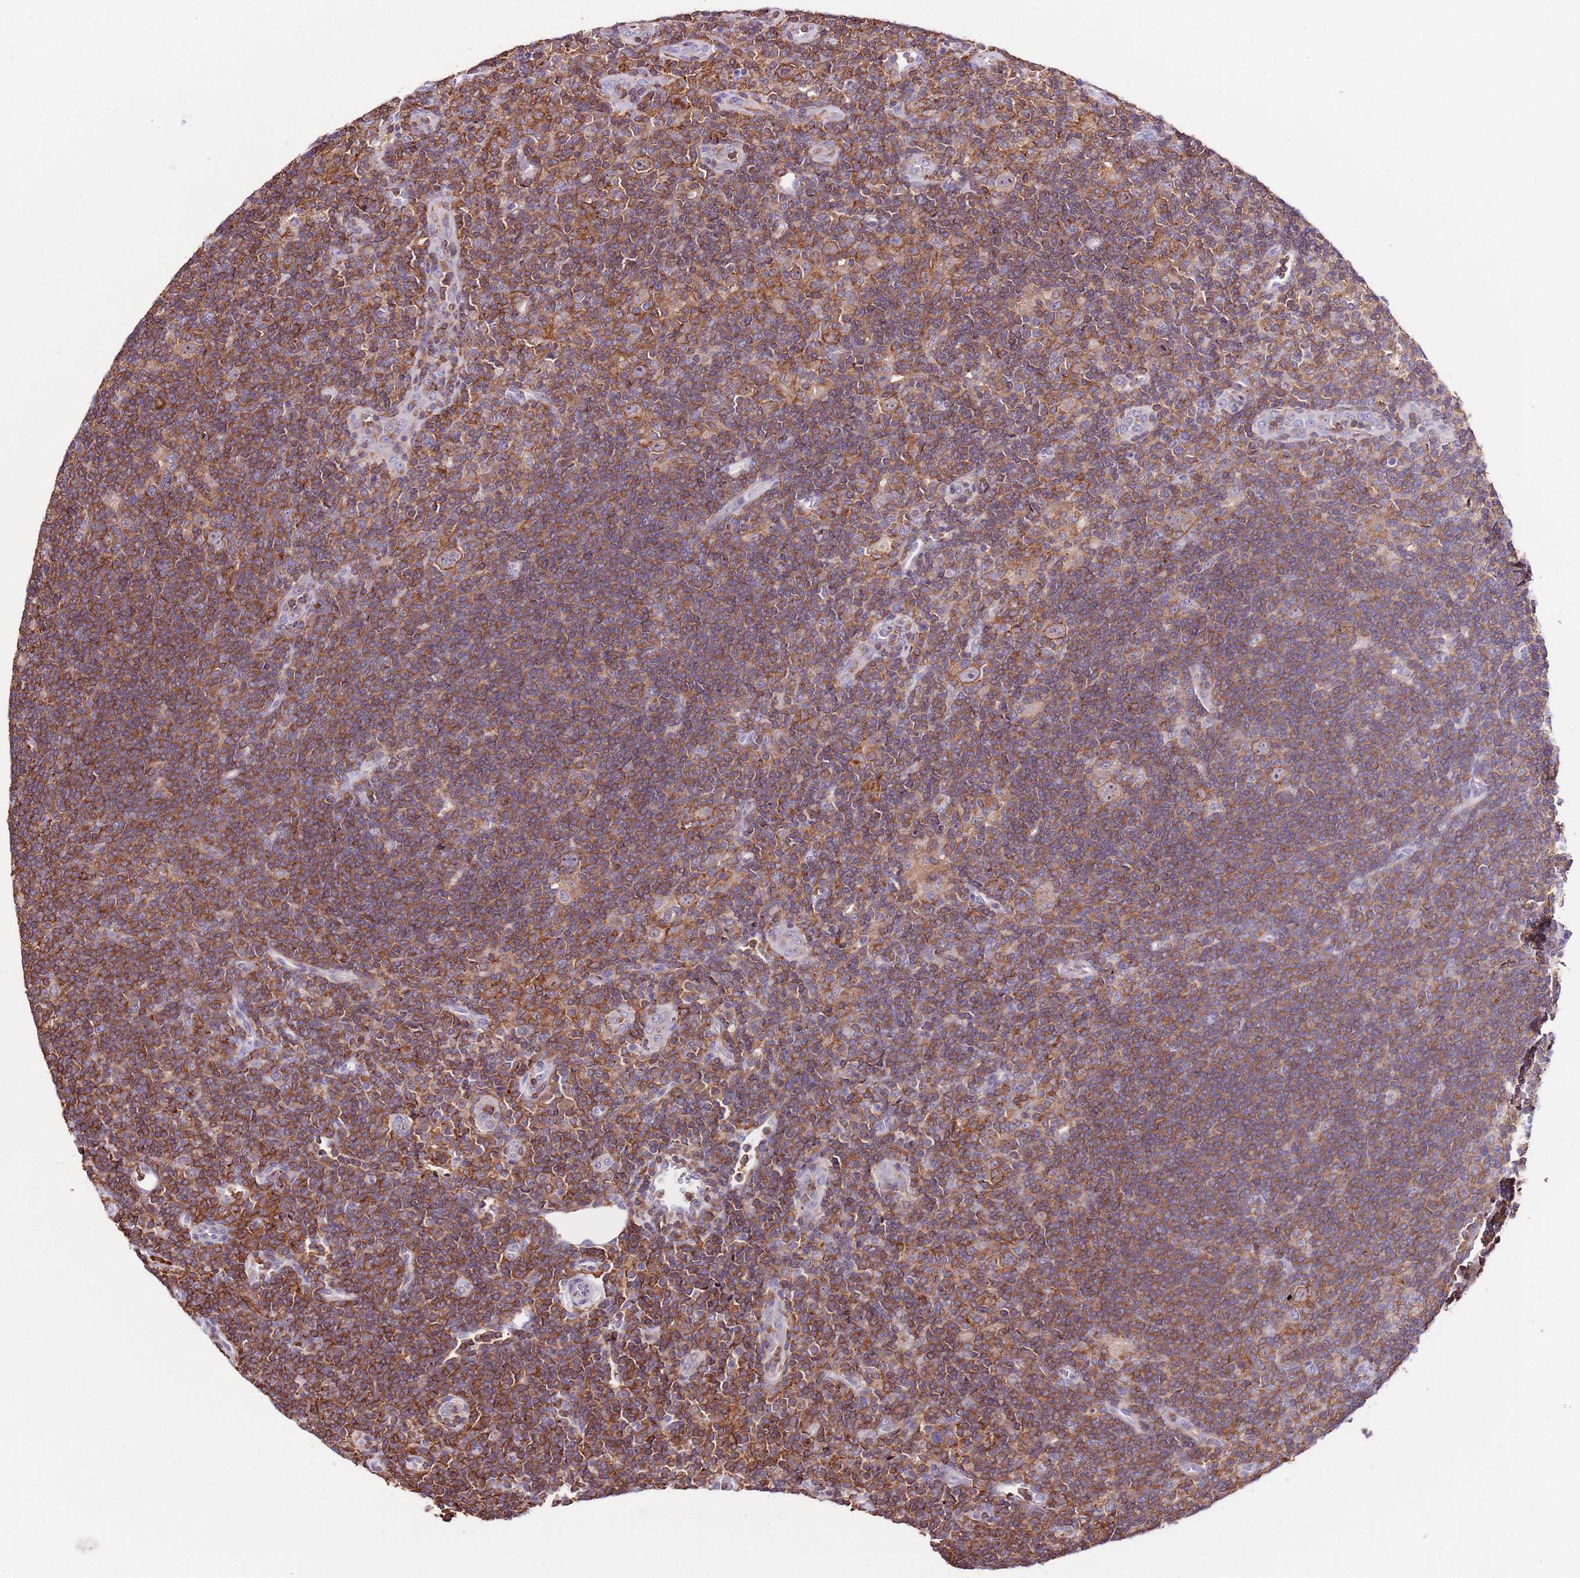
{"staining": {"intensity": "weak", "quantity": "25%-75%", "location": "cytoplasmic/membranous"}, "tissue": "lymphoma", "cell_type": "Tumor cells", "image_type": "cancer", "snomed": [{"axis": "morphology", "description": "Hodgkin's disease, NOS"}, {"axis": "topography", "description": "Lymph node"}], "caption": "Tumor cells demonstrate low levels of weak cytoplasmic/membranous staining in approximately 25%-75% of cells in human lymphoma.", "gene": "ZSWIM1", "patient": {"sex": "female", "age": 57}}